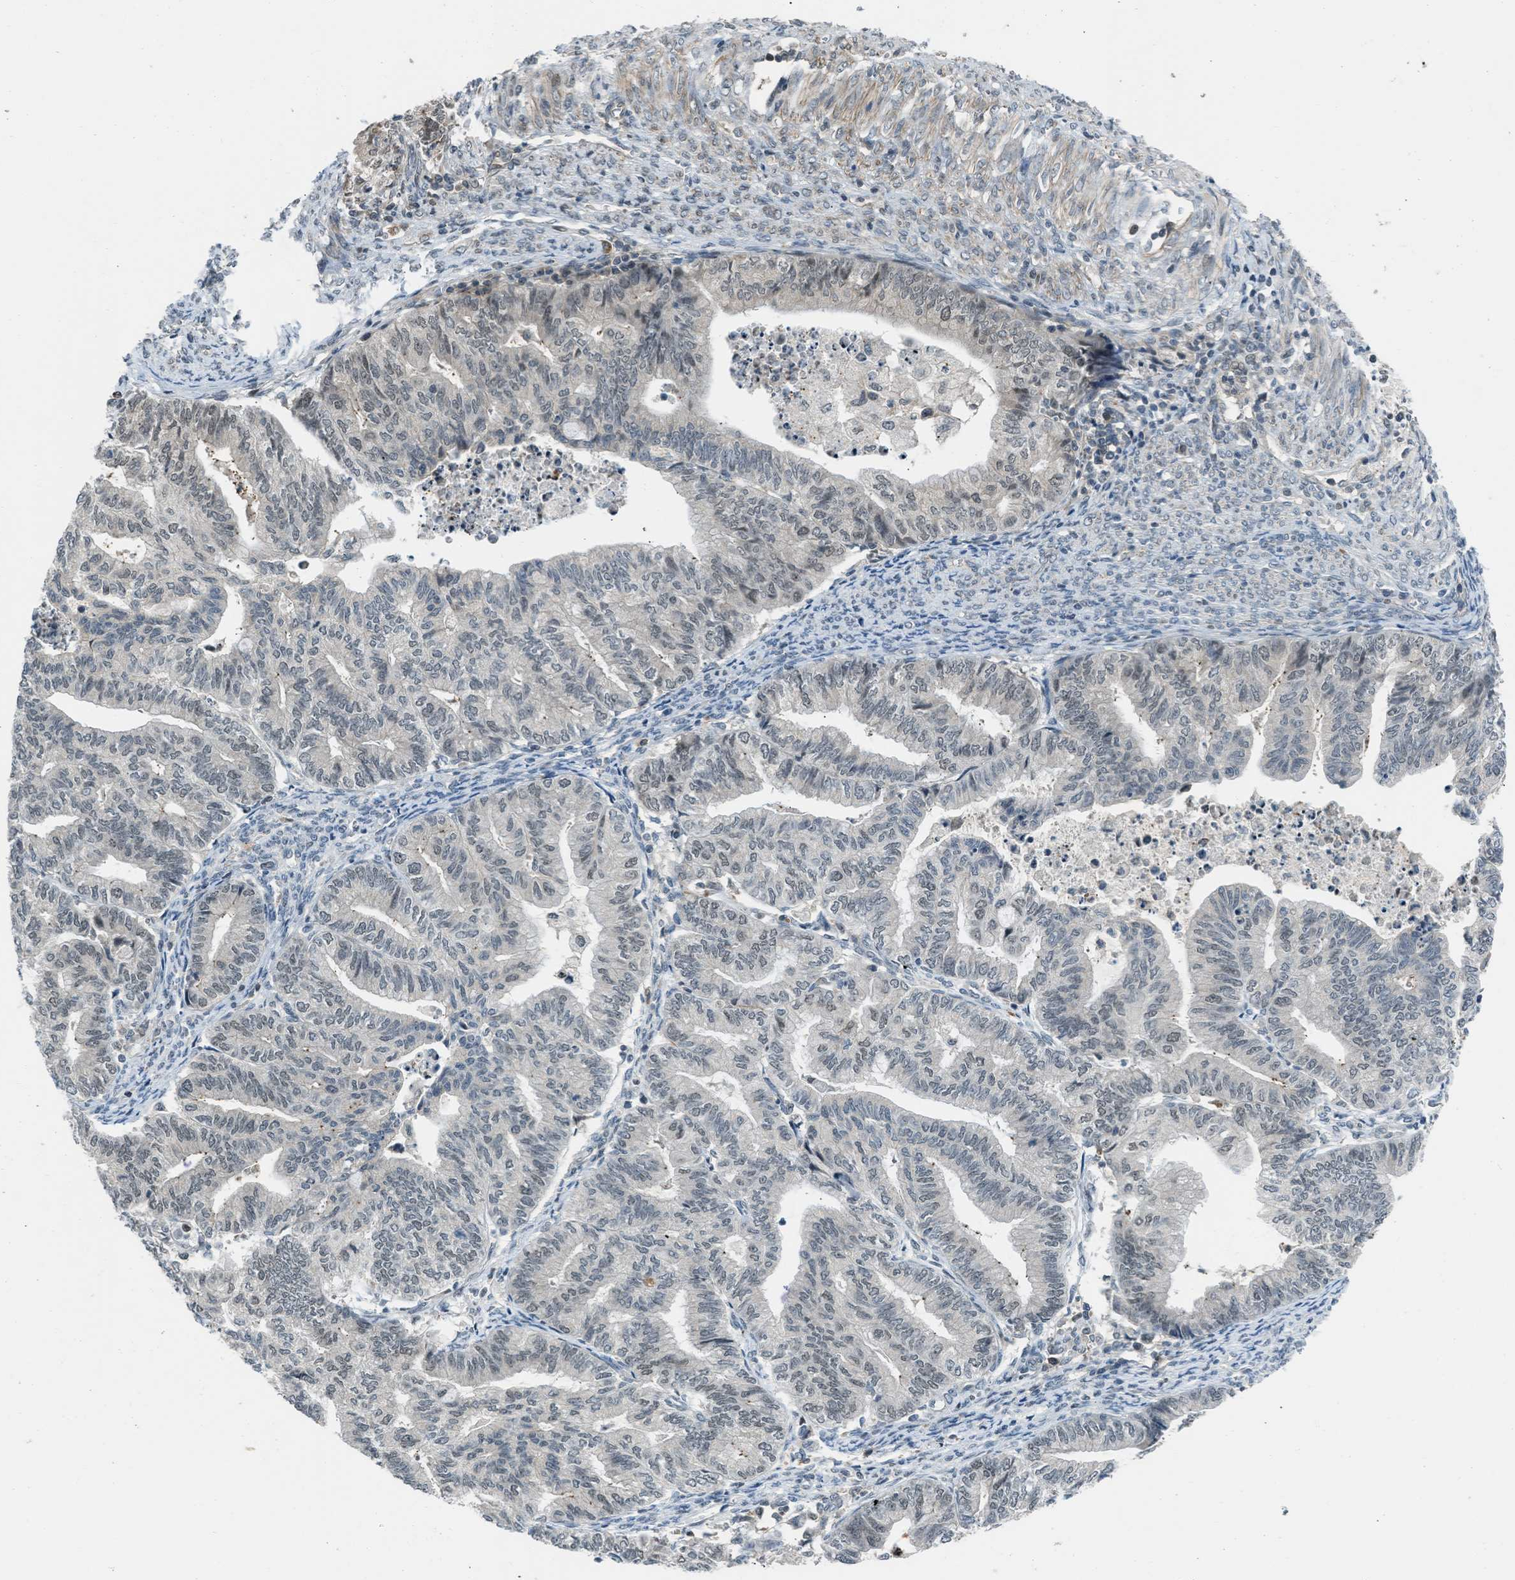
{"staining": {"intensity": "negative", "quantity": "none", "location": "none"}, "tissue": "endometrial cancer", "cell_type": "Tumor cells", "image_type": "cancer", "snomed": [{"axis": "morphology", "description": "Adenocarcinoma, NOS"}, {"axis": "topography", "description": "Endometrium"}], "caption": "DAB (3,3'-diaminobenzidine) immunohistochemical staining of endometrial cancer (adenocarcinoma) exhibits no significant expression in tumor cells. Nuclei are stained in blue.", "gene": "TTBK2", "patient": {"sex": "female", "age": 79}}